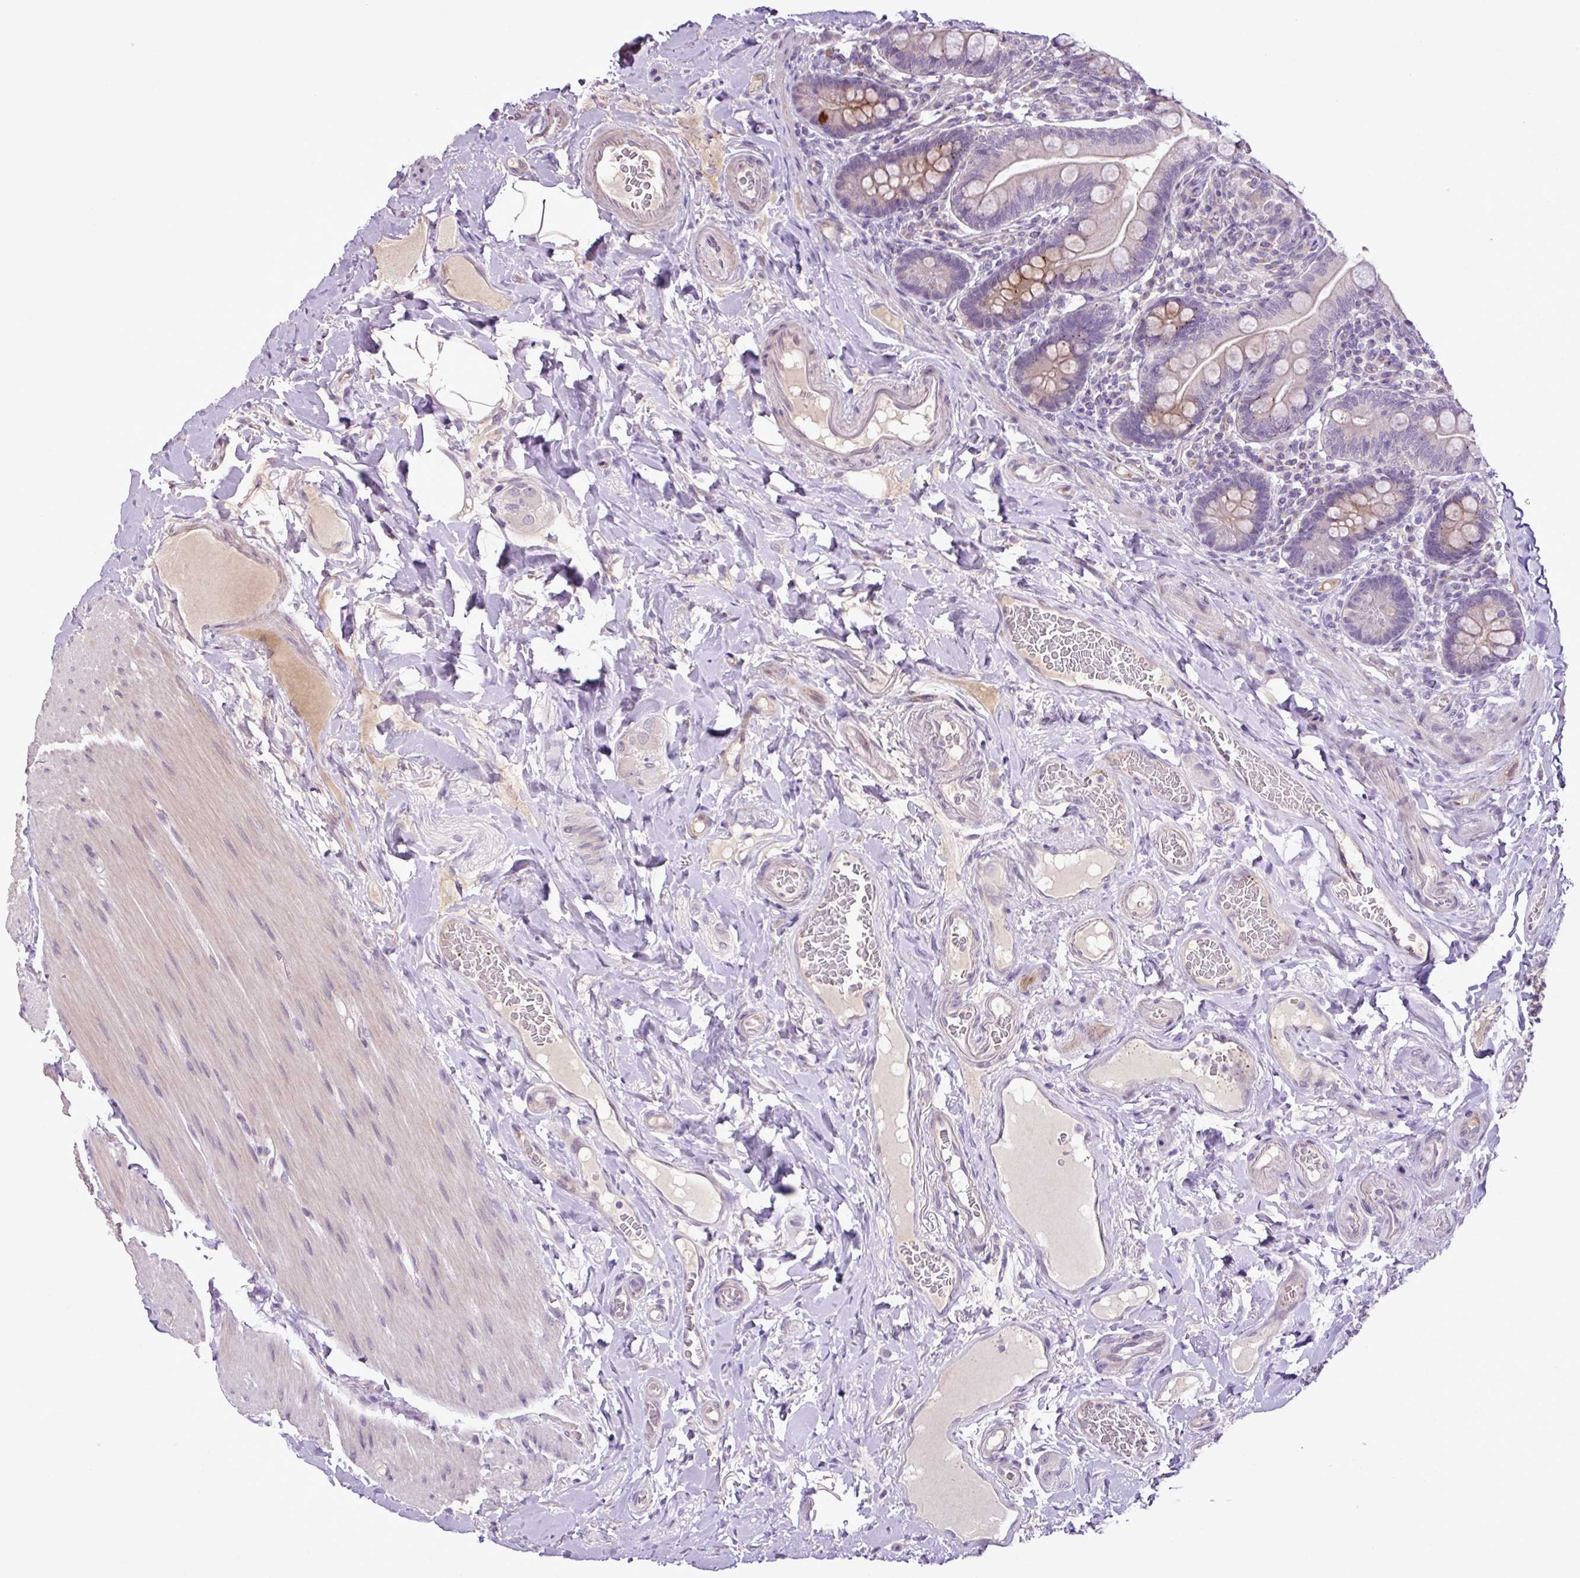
{"staining": {"intensity": "weak", "quantity": "25%-75%", "location": "cytoplasmic/membranous"}, "tissue": "small intestine", "cell_type": "Glandular cells", "image_type": "normal", "snomed": [{"axis": "morphology", "description": "Normal tissue, NOS"}, {"axis": "topography", "description": "Small intestine"}], "caption": "A low amount of weak cytoplasmic/membranous staining is appreciated in about 25%-75% of glandular cells in normal small intestine. The staining was performed using DAB (3,3'-diaminobenzidine) to visualize the protein expression in brown, while the nuclei were stained in blue with hematoxylin (Magnification: 20x).", "gene": "DNAJB13", "patient": {"sex": "female", "age": 64}}